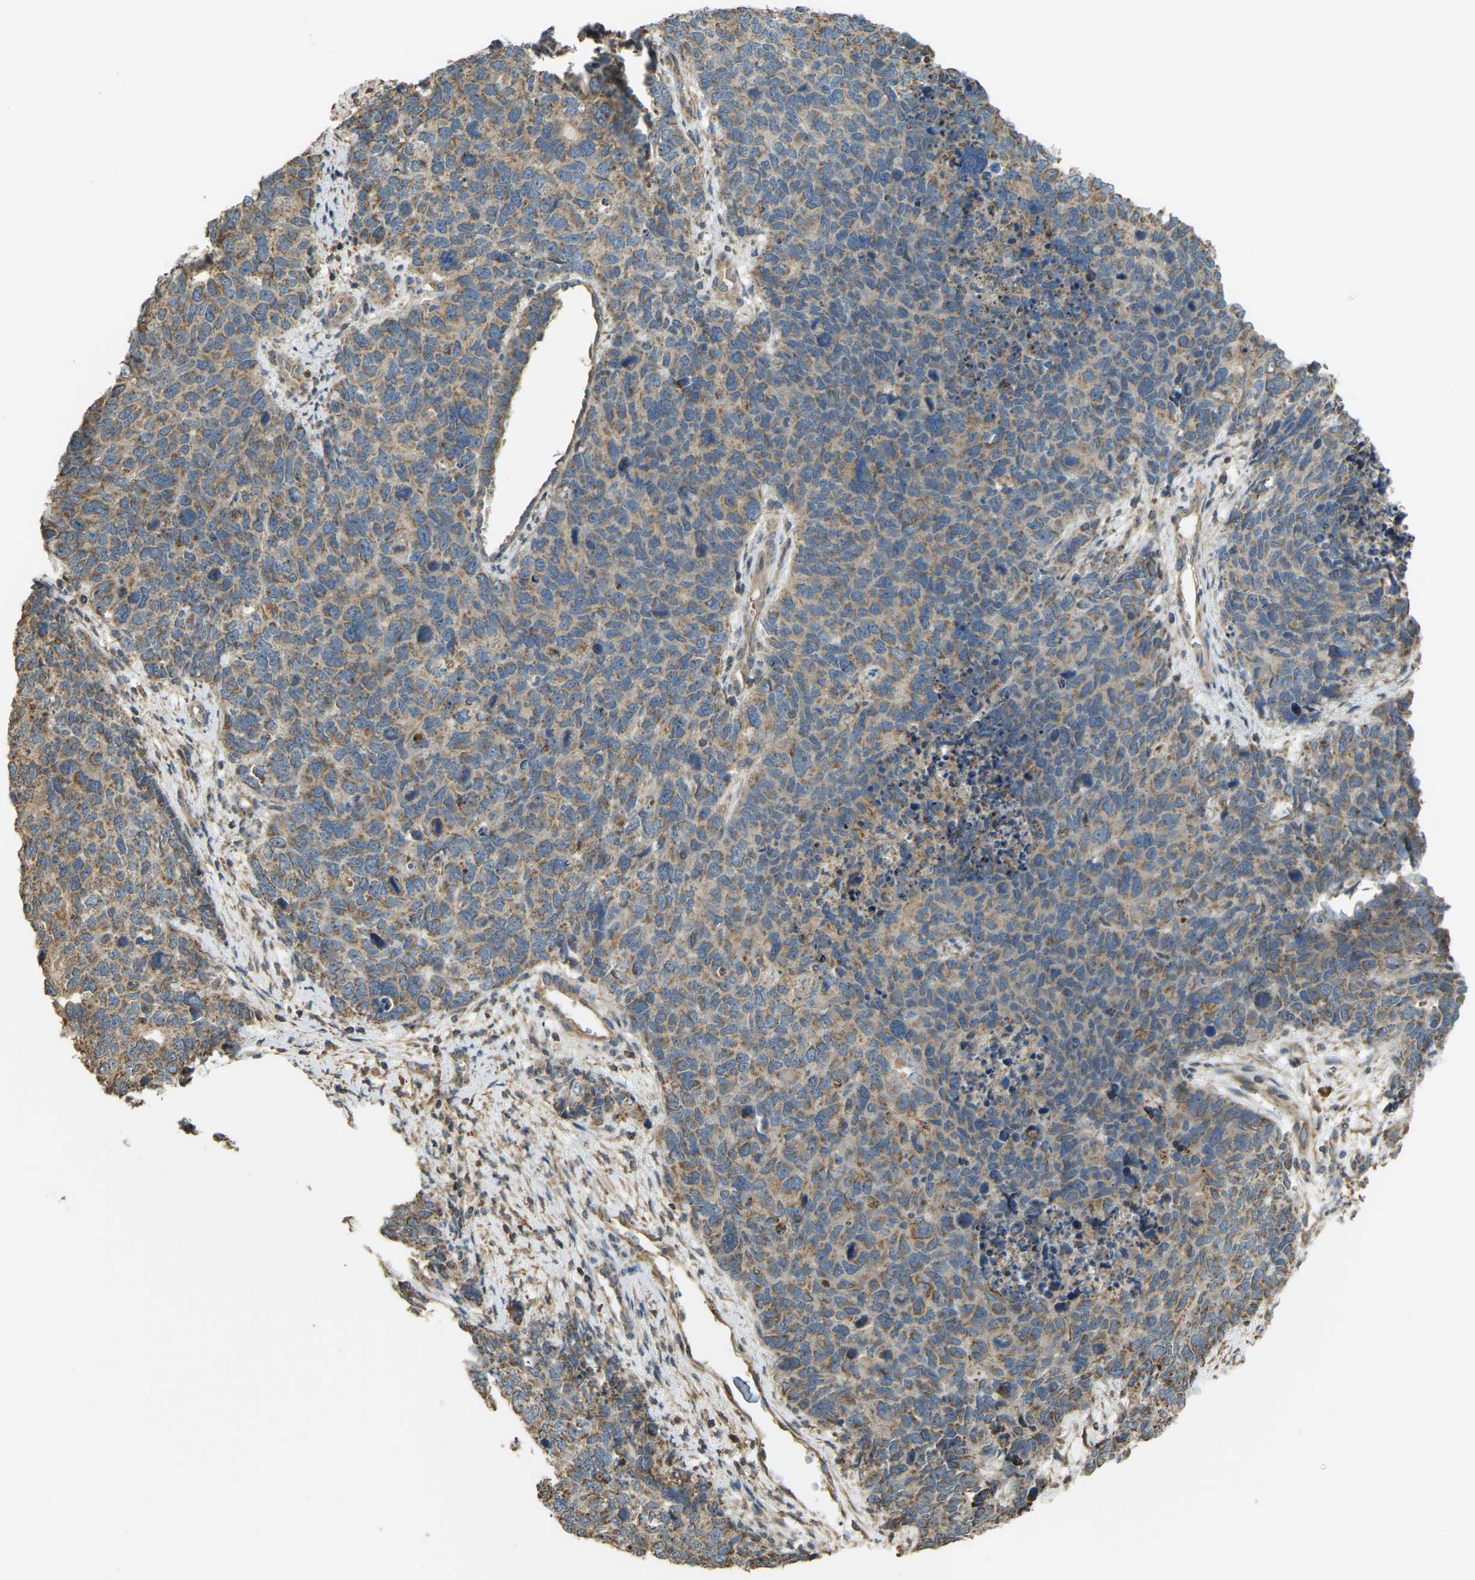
{"staining": {"intensity": "moderate", "quantity": ">75%", "location": "cytoplasmic/membranous"}, "tissue": "cervical cancer", "cell_type": "Tumor cells", "image_type": "cancer", "snomed": [{"axis": "morphology", "description": "Squamous cell carcinoma, NOS"}, {"axis": "topography", "description": "Cervix"}], "caption": "Immunohistochemistry micrograph of human cervical cancer stained for a protein (brown), which shows medium levels of moderate cytoplasmic/membranous staining in approximately >75% of tumor cells.", "gene": "GNG2", "patient": {"sex": "female", "age": 63}}